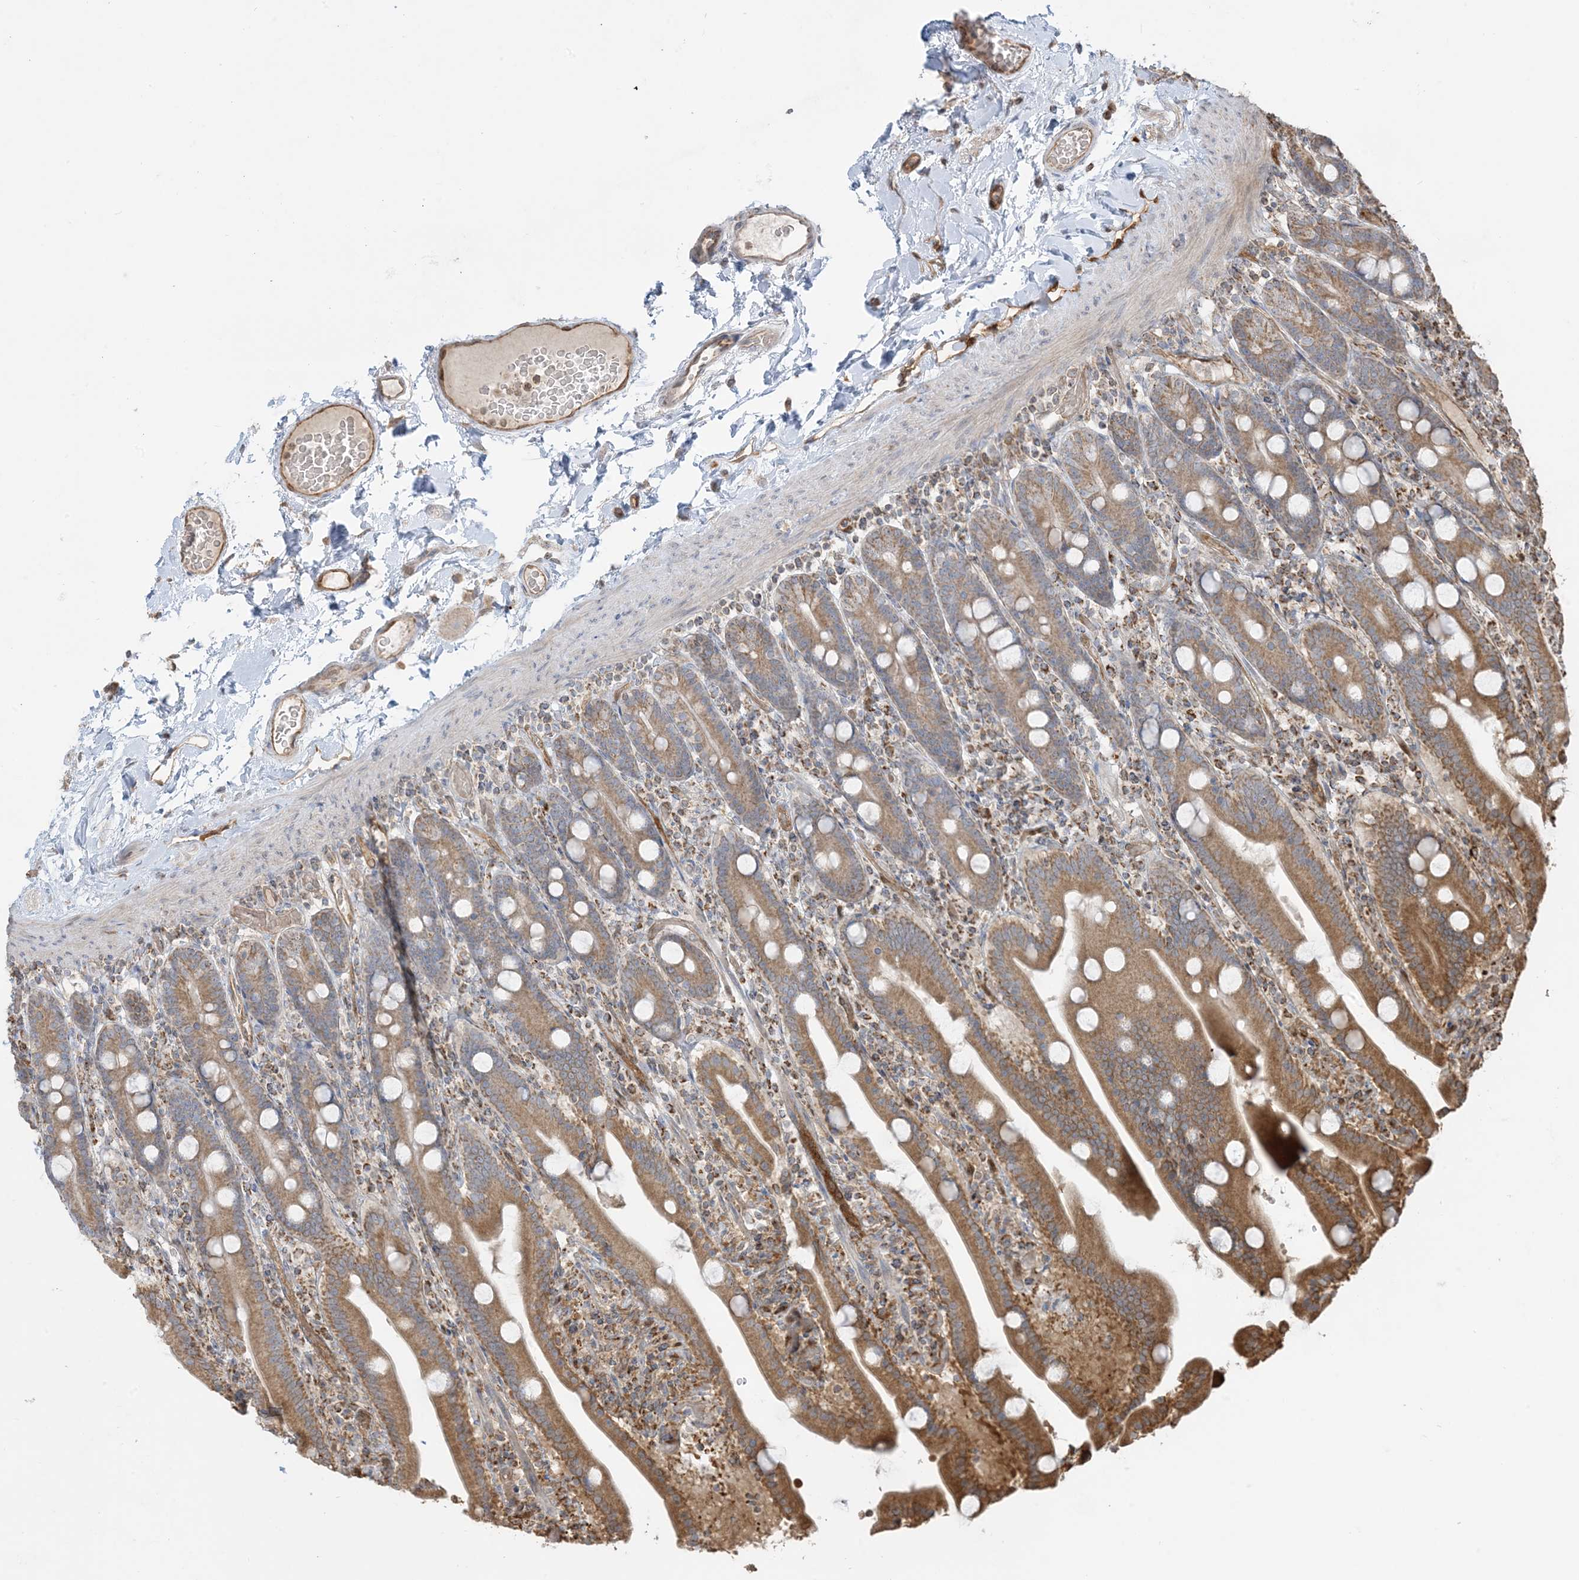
{"staining": {"intensity": "moderate", "quantity": ">75%", "location": "cytoplasmic/membranous"}, "tissue": "duodenum", "cell_type": "Glandular cells", "image_type": "normal", "snomed": [{"axis": "morphology", "description": "Normal tissue, NOS"}, {"axis": "topography", "description": "Duodenum"}], "caption": "A high-resolution histopathology image shows immunohistochemistry staining of unremarkable duodenum, which demonstrates moderate cytoplasmic/membranous staining in approximately >75% of glandular cells. The staining is performed using DAB (3,3'-diaminobenzidine) brown chromogen to label protein expression. The nuclei are counter-stained blue using hematoxylin.", "gene": "PPM1F", "patient": {"sex": "male", "age": 55}}